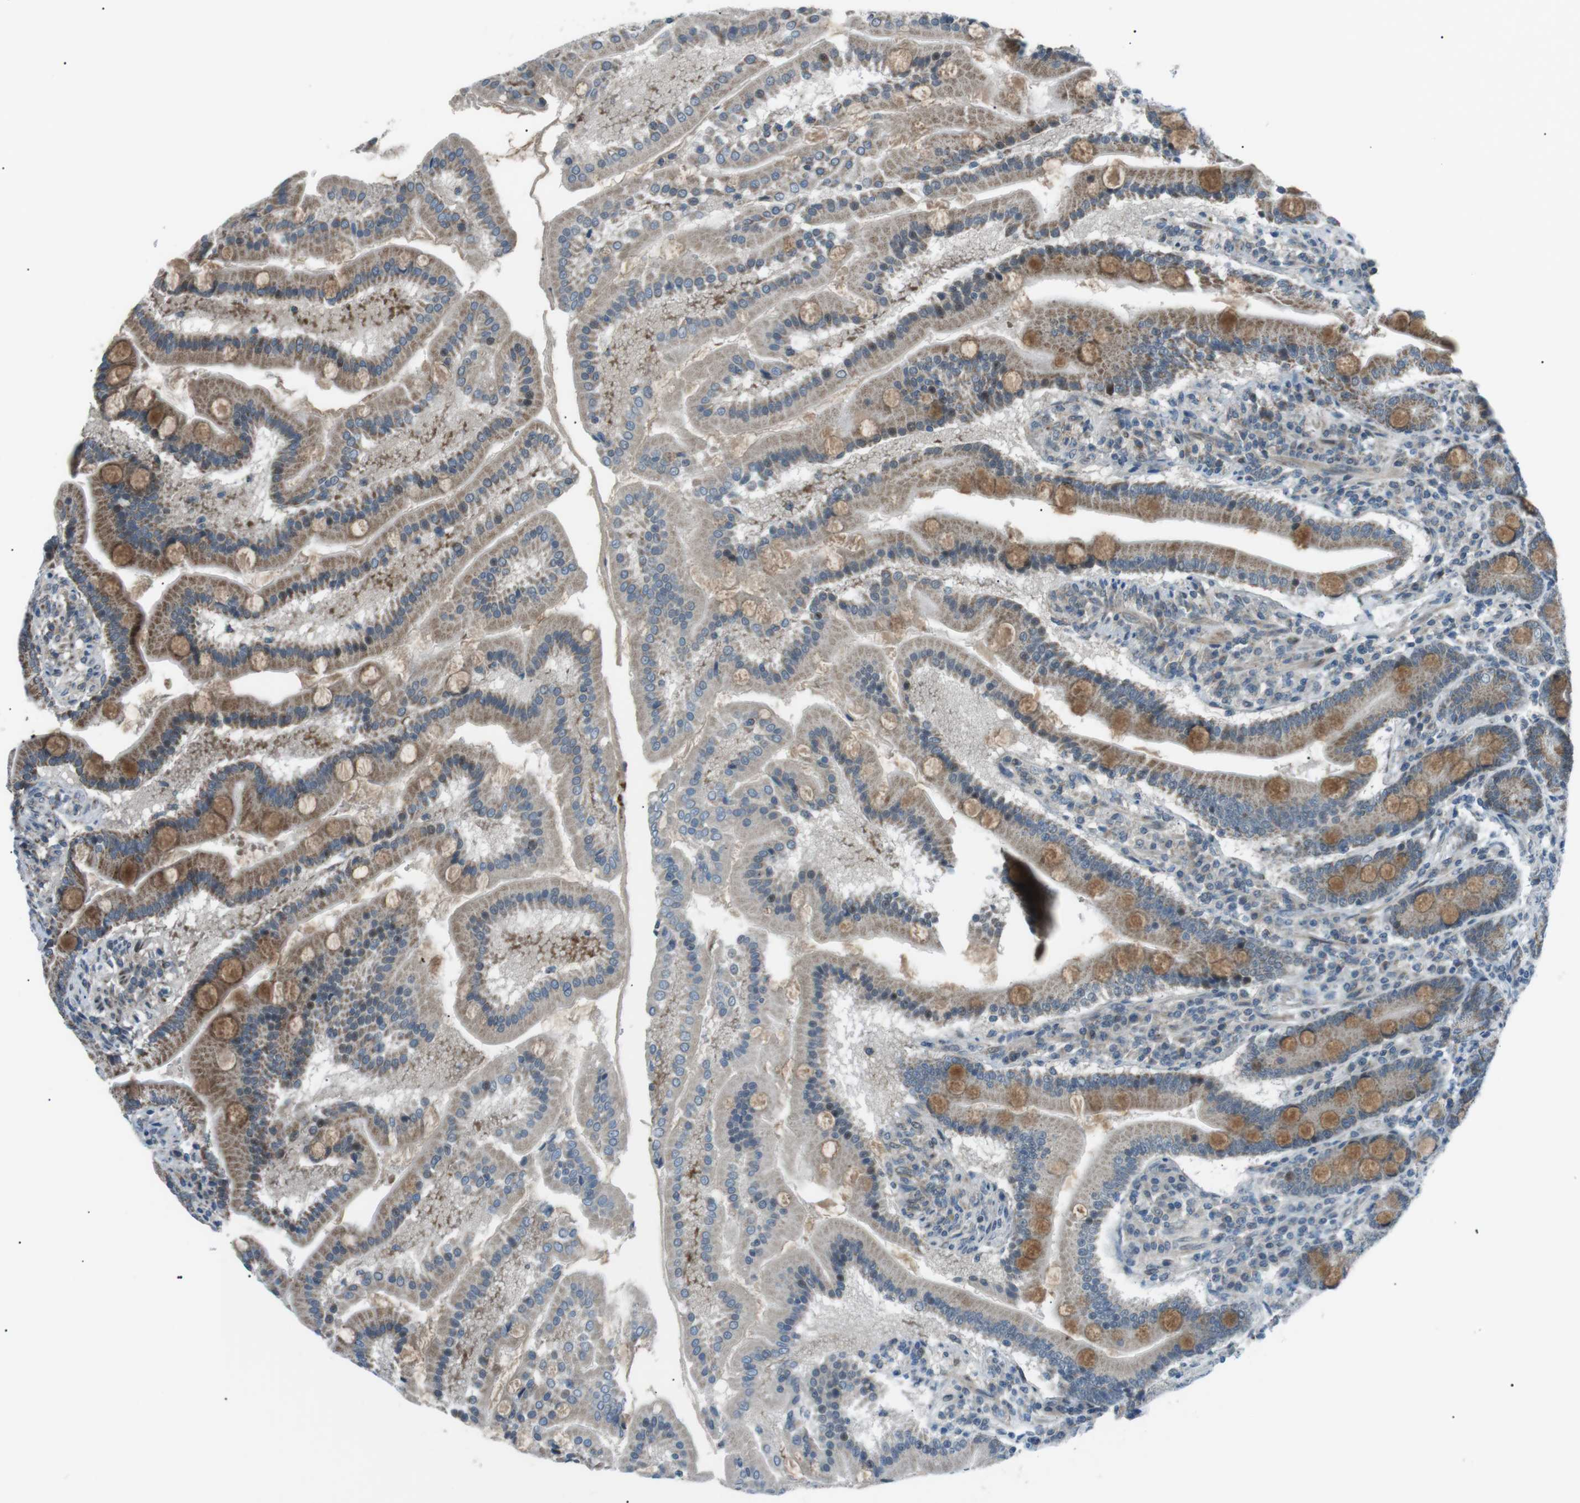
{"staining": {"intensity": "strong", "quantity": ">75%", "location": "cytoplasmic/membranous"}, "tissue": "duodenum", "cell_type": "Glandular cells", "image_type": "normal", "snomed": [{"axis": "morphology", "description": "Normal tissue, NOS"}, {"axis": "topography", "description": "Duodenum"}], "caption": "Strong cytoplasmic/membranous expression for a protein is present in about >75% of glandular cells of benign duodenum using immunohistochemistry.", "gene": "ARID5B", "patient": {"sex": "male", "age": 50}}